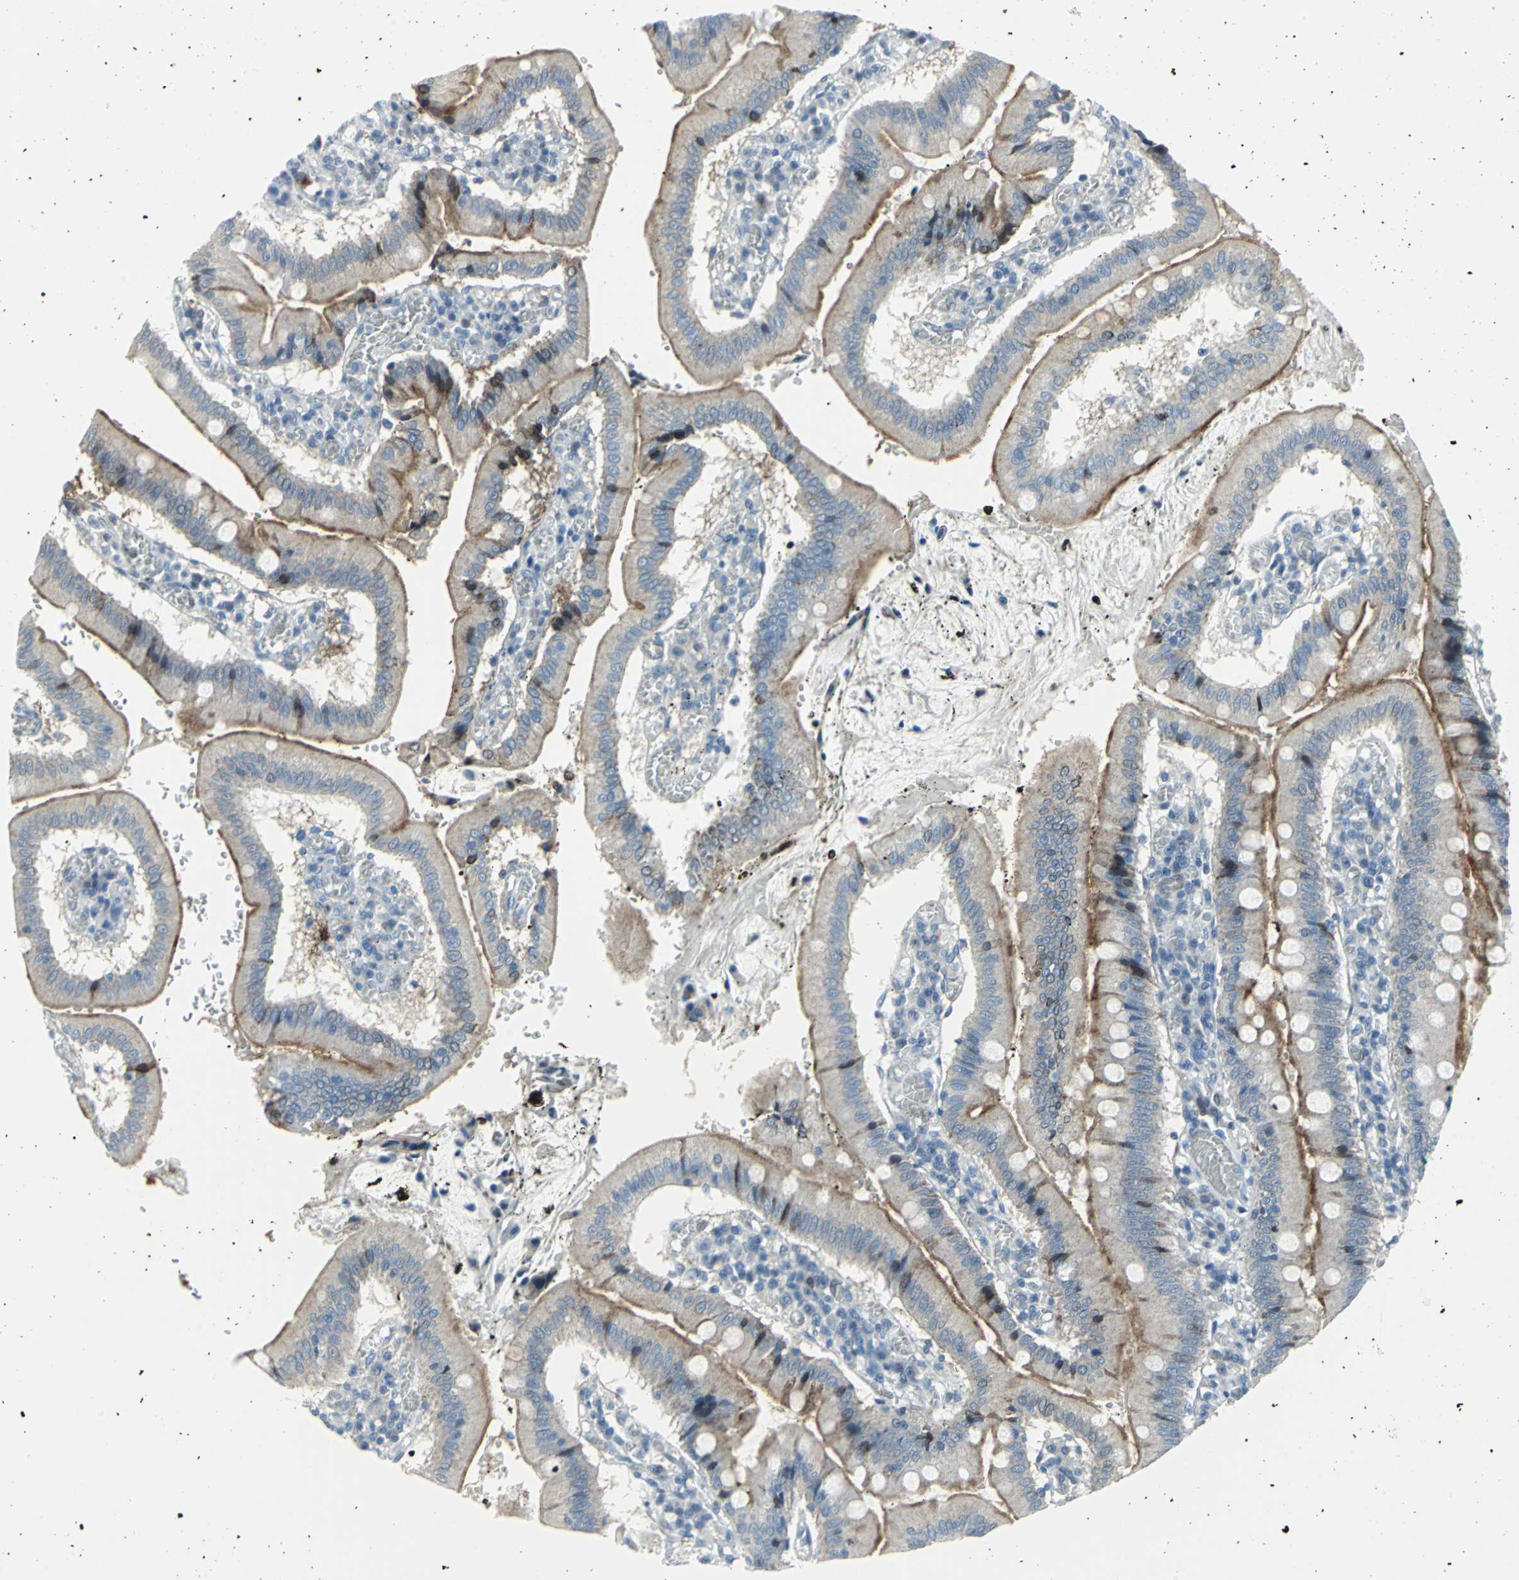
{"staining": {"intensity": "moderate", "quantity": ">75%", "location": "cytoplasmic/membranous"}, "tissue": "small intestine", "cell_type": "Glandular cells", "image_type": "normal", "snomed": [{"axis": "morphology", "description": "Normal tissue, NOS"}, {"axis": "topography", "description": "Small intestine"}], "caption": "A brown stain shows moderate cytoplasmic/membranous staining of a protein in glandular cells of unremarkable small intestine. (DAB (3,3'-diaminobenzidine) IHC with brightfield microscopy, high magnification).", "gene": "SNUPN", "patient": {"sex": "male", "age": 71}}